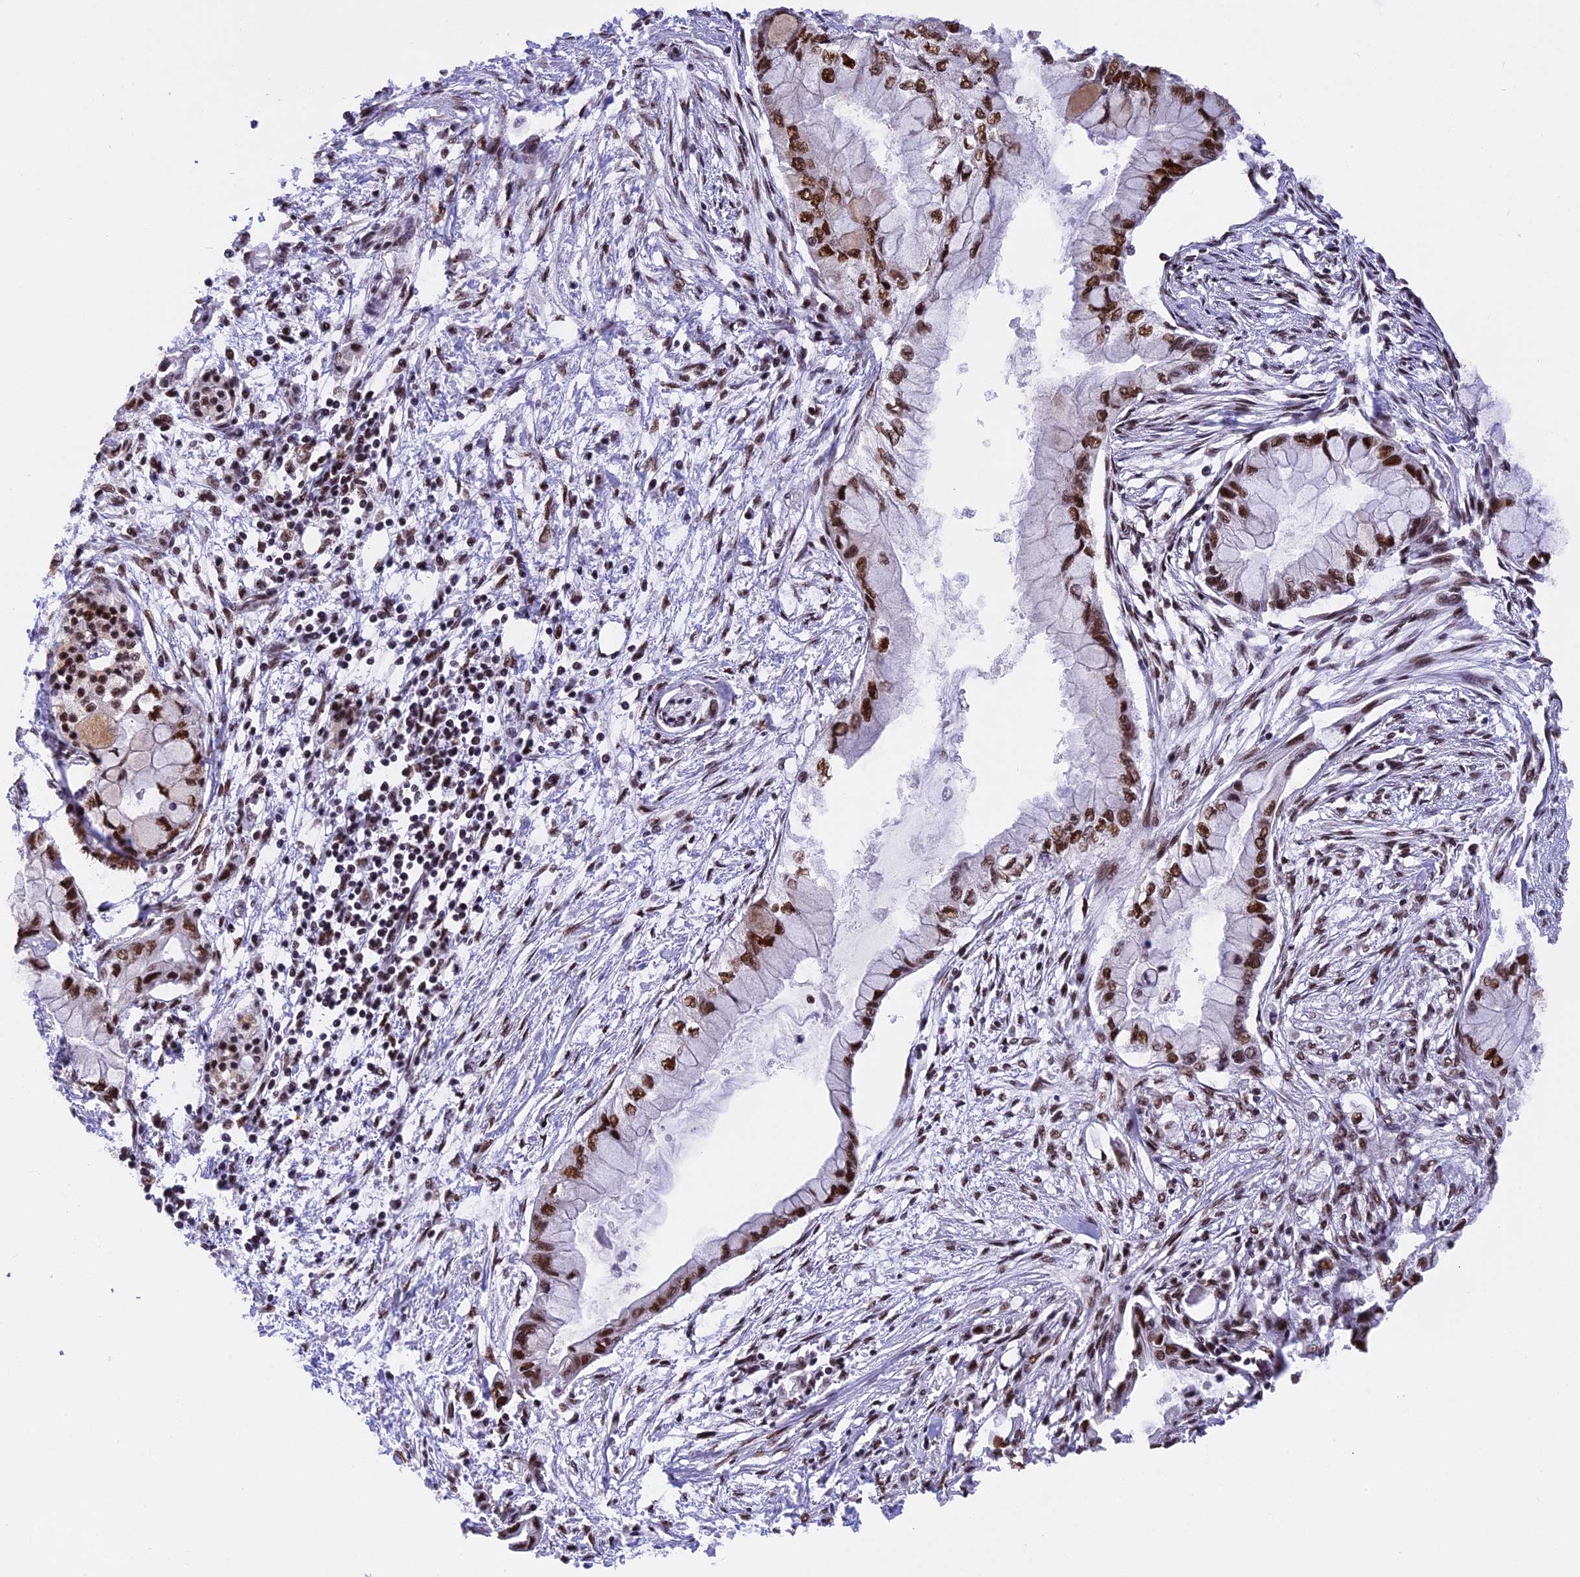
{"staining": {"intensity": "strong", "quantity": ">75%", "location": "nuclear"}, "tissue": "pancreatic cancer", "cell_type": "Tumor cells", "image_type": "cancer", "snomed": [{"axis": "morphology", "description": "Adenocarcinoma, NOS"}, {"axis": "topography", "description": "Pancreas"}], "caption": "Immunohistochemistry (IHC) staining of adenocarcinoma (pancreatic), which exhibits high levels of strong nuclear expression in about >75% of tumor cells indicating strong nuclear protein positivity. The staining was performed using DAB (brown) for protein detection and nuclei were counterstained in hematoxylin (blue).", "gene": "RAMAC", "patient": {"sex": "male", "age": 48}}